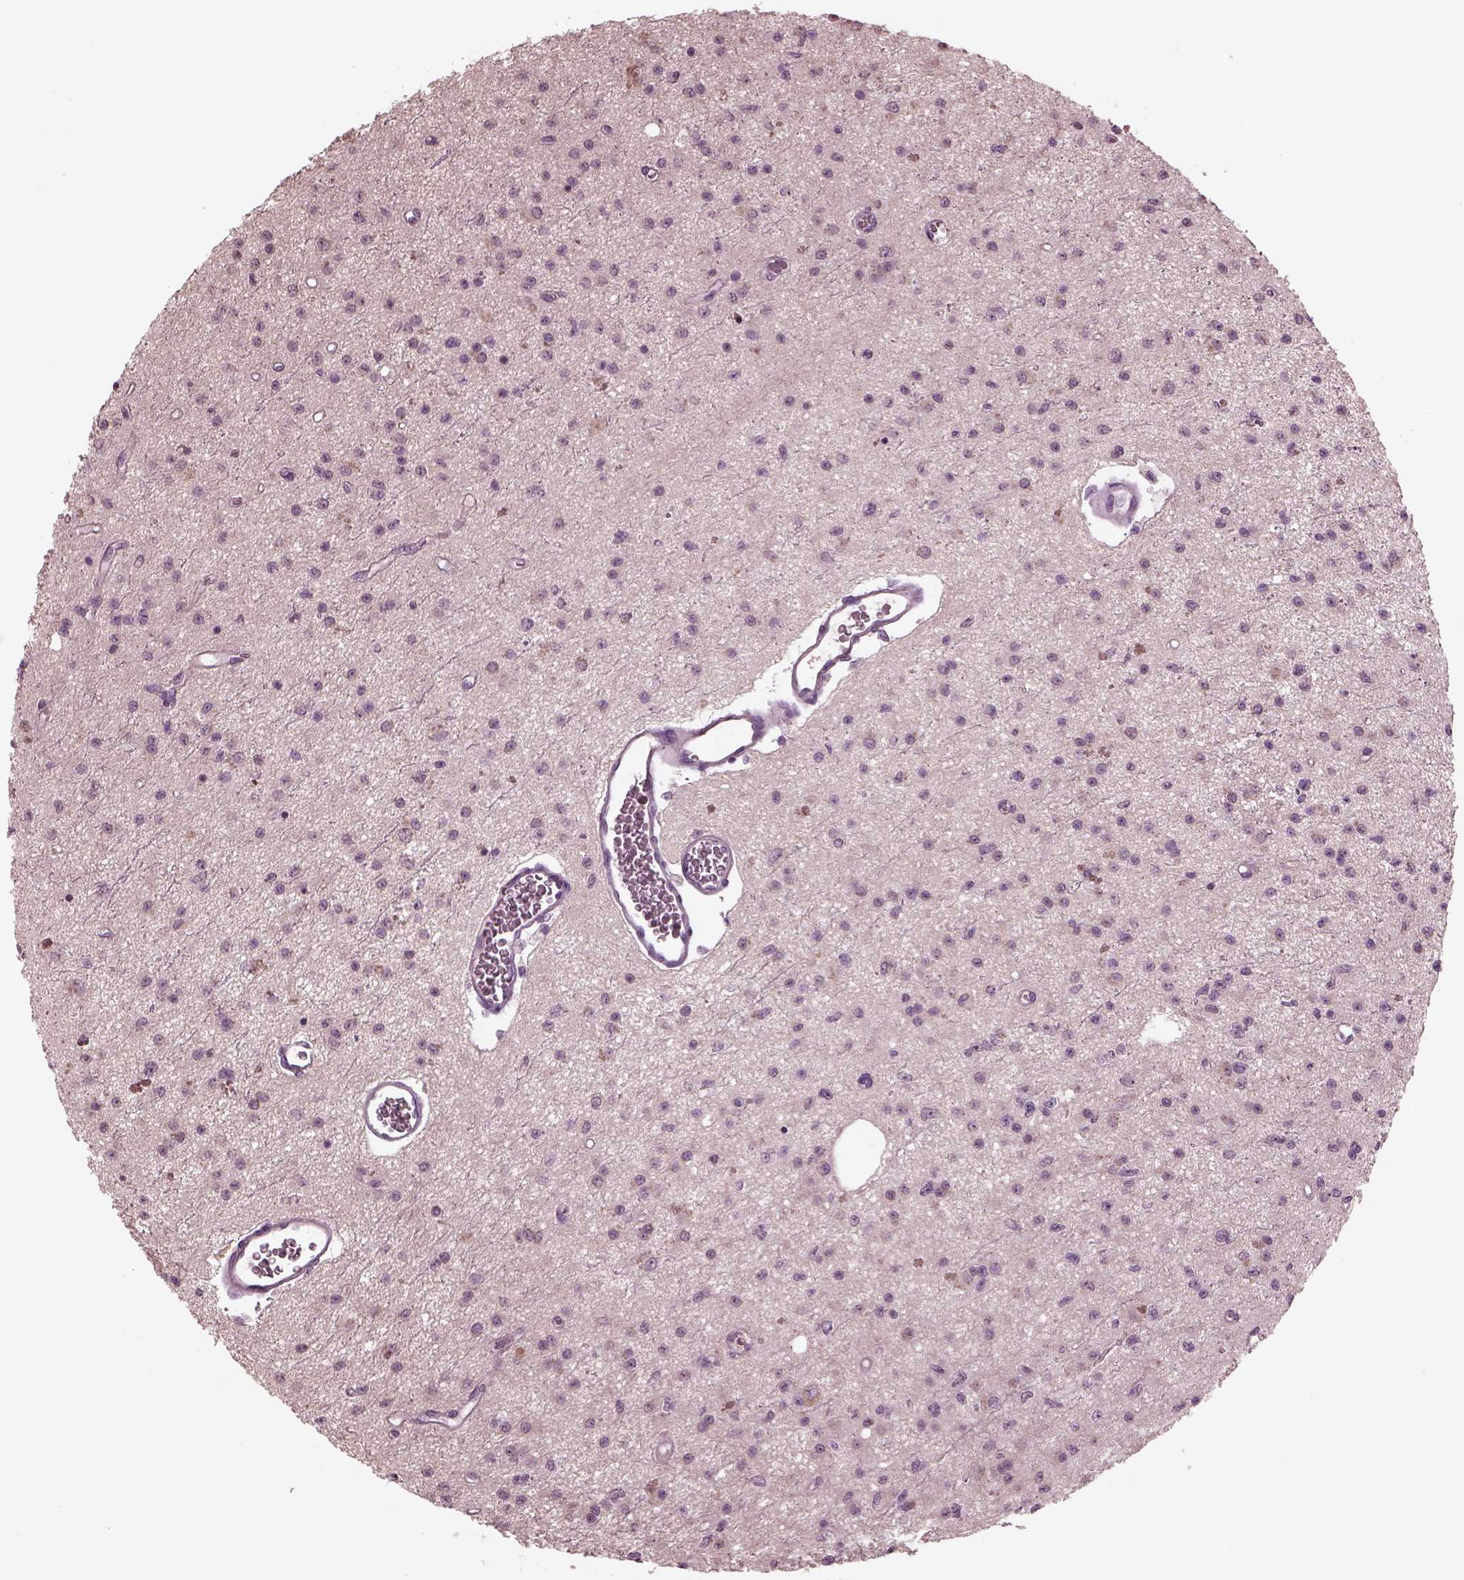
{"staining": {"intensity": "negative", "quantity": "none", "location": "none"}, "tissue": "glioma", "cell_type": "Tumor cells", "image_type": "cancer", "snomed": [{"axis": "morphology", "description": "Glioma, malignant, Low grade"}, {"axis": "topography", "description": "Brain"}], "caption": "The image exhibits no significant staining in tumor cells of glioma. (Immunohistochemistry, brightfield microscopy, high magnification).", "gene": "CLCN4", "patient": {"sex": "female", "age": 45}}